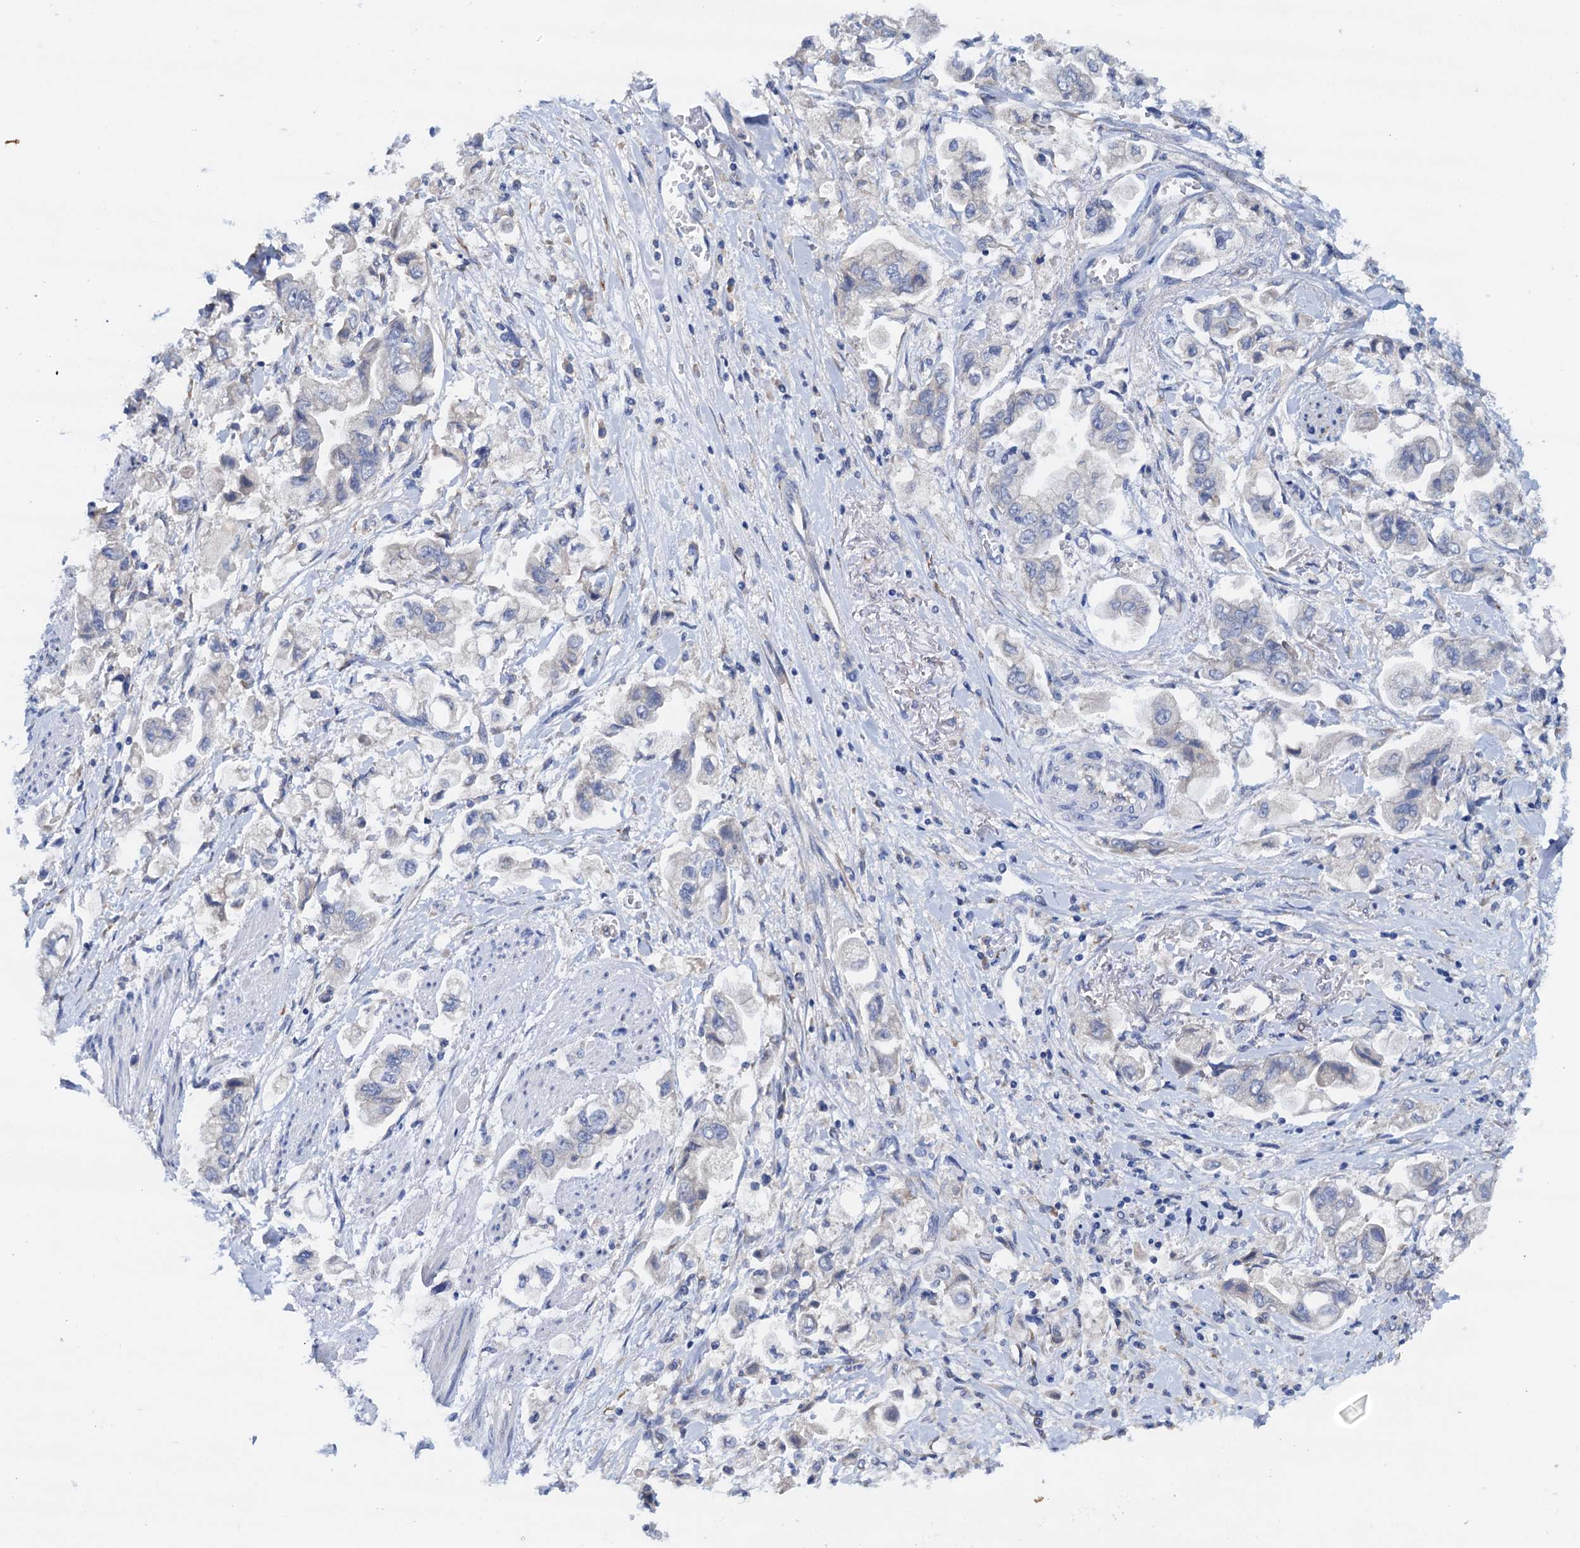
{"staining": {"intensity": "negative", "quantity": "none", "location": "none"}, "tissue": "stomach cancer", "cell_type": "Tumor cells", "image_type": "cancer", "snomed": [{"axis": "morphology", "description": "Adenocarcinoma, NOS"}, {"axis": "topography", "description": "Stomach"}], "caption": "High magnification brightfield microscopy of adenocarcinoma (stomach) stained with DAB (brown) and counterstained with hematoxylin (blue): tumor cells show no significant staining.", "gene": "RASSF9", "patient": {"sex": "male", "age": 62}}